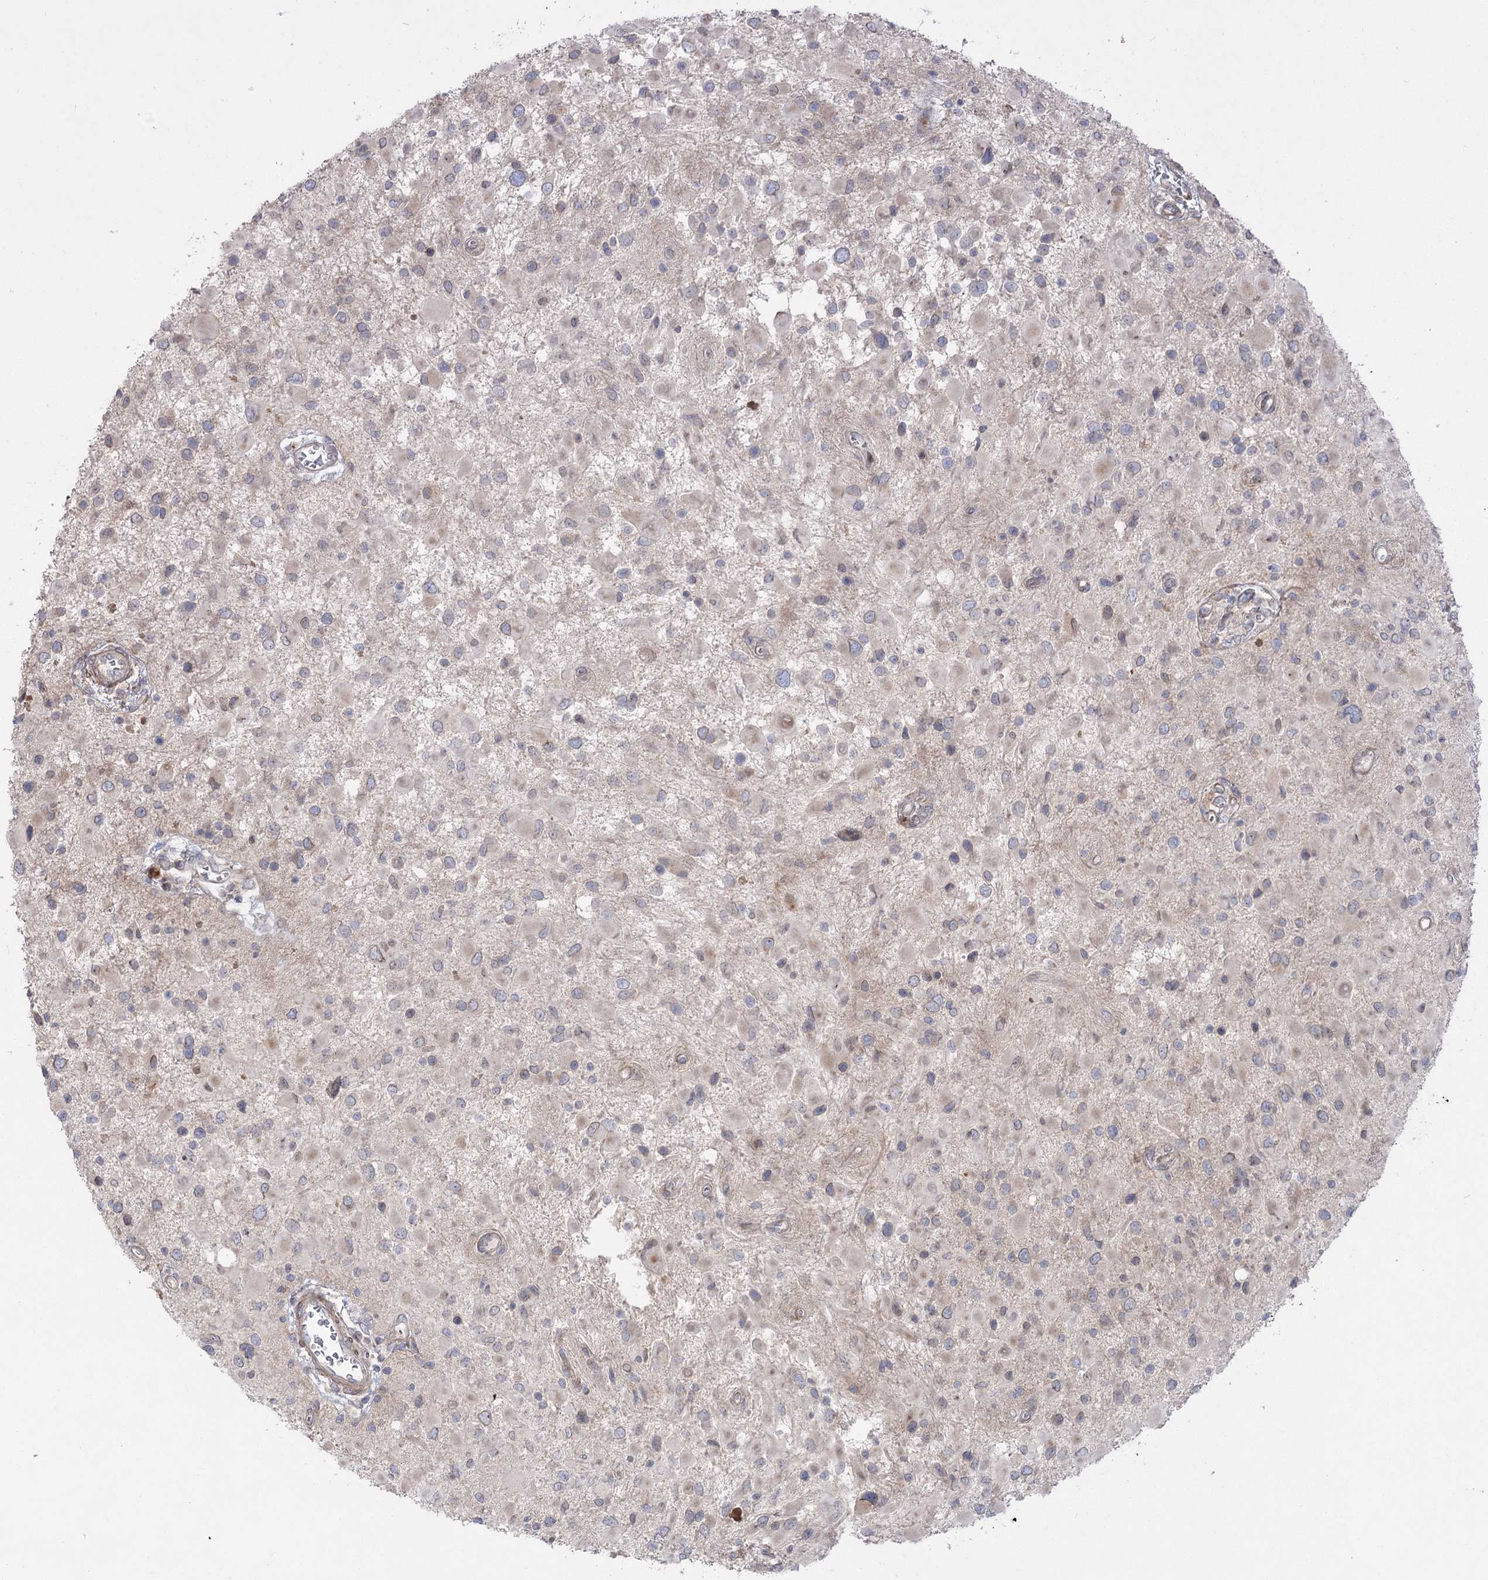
{"staining": {"intensity": "weak", "quantity": "<25%", "location": "cytoplasmic/membranous"}, "tissue": "glioma", "cell_type": "Tumor cells", "image_type": "cancer", "snomed": [{"axis": "morphology", "description": "Glioma, malignant, High grade"}, {"axis": "topography", "description": "Brain"}], "caption": "High magnification brightfield microscopy of malignant glioma (high-grade) stained with DAB (brown) and counterstained with hematoxylin (blue): tumor cells show no significant positivity.", "gene": "SH3BP5L", "patient": {"sex": "male", "age": 53}}